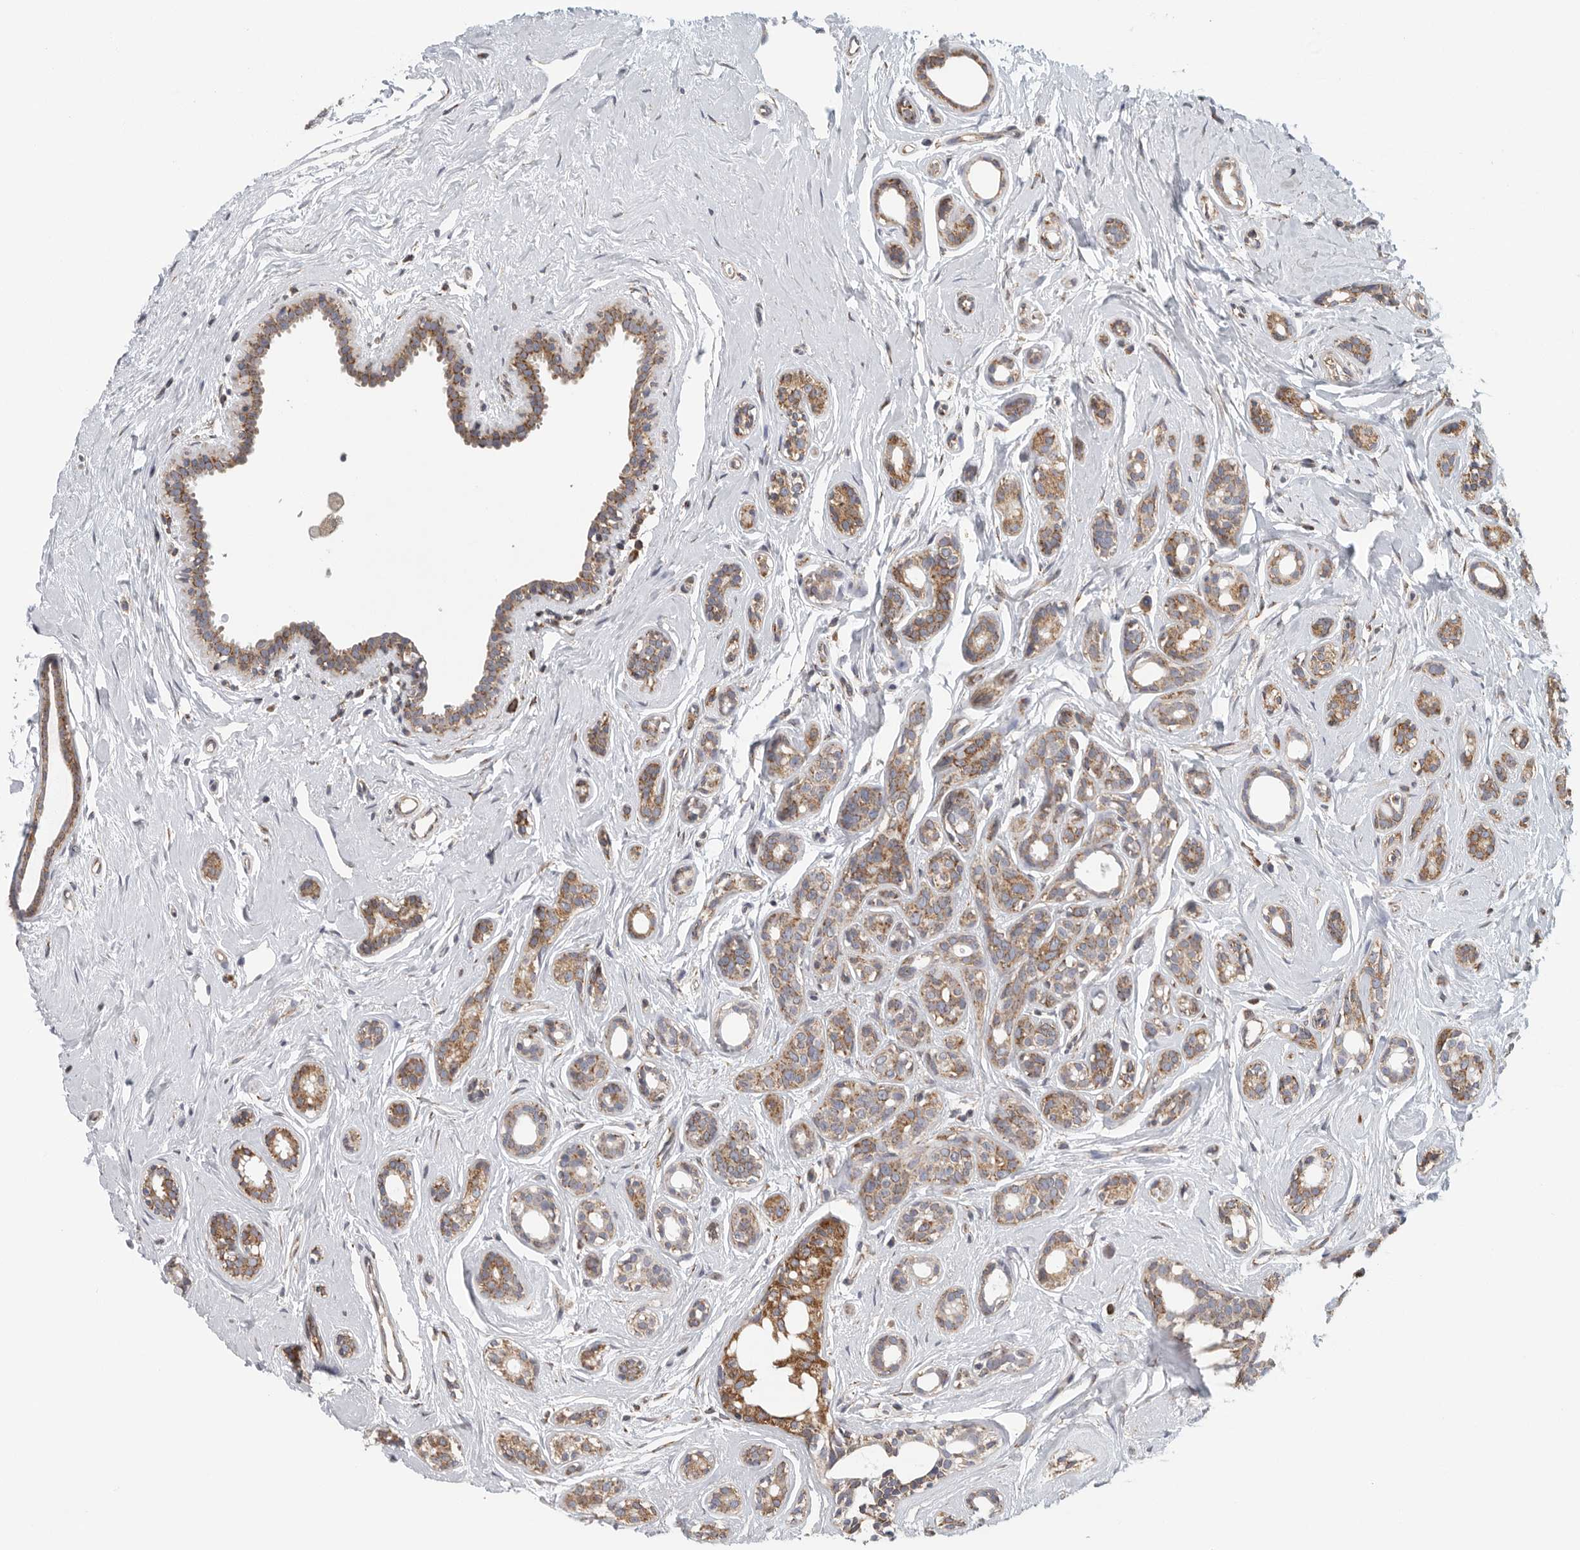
{"staining": {"intensity": "moderate", "quantity": ">75%", "location": "cytoplasmic/membranous"}, "tissue": "breast cancer", "cell_type": "Tumor cells", "image_type": "cancer", "snomed": [{"axis": "morphology", "description": "Duct carcinoma"}, {"axis": "topography", "description": "Breast"}], "caption": "Protein staining of breast infiltrating ductal carcinoma tissue shows moderate cytoplasmic/membranous positivity in approximately >75% of tumor cells.", "gene": "FKBP8", "patient": {"sex": "female", "age": 55}}